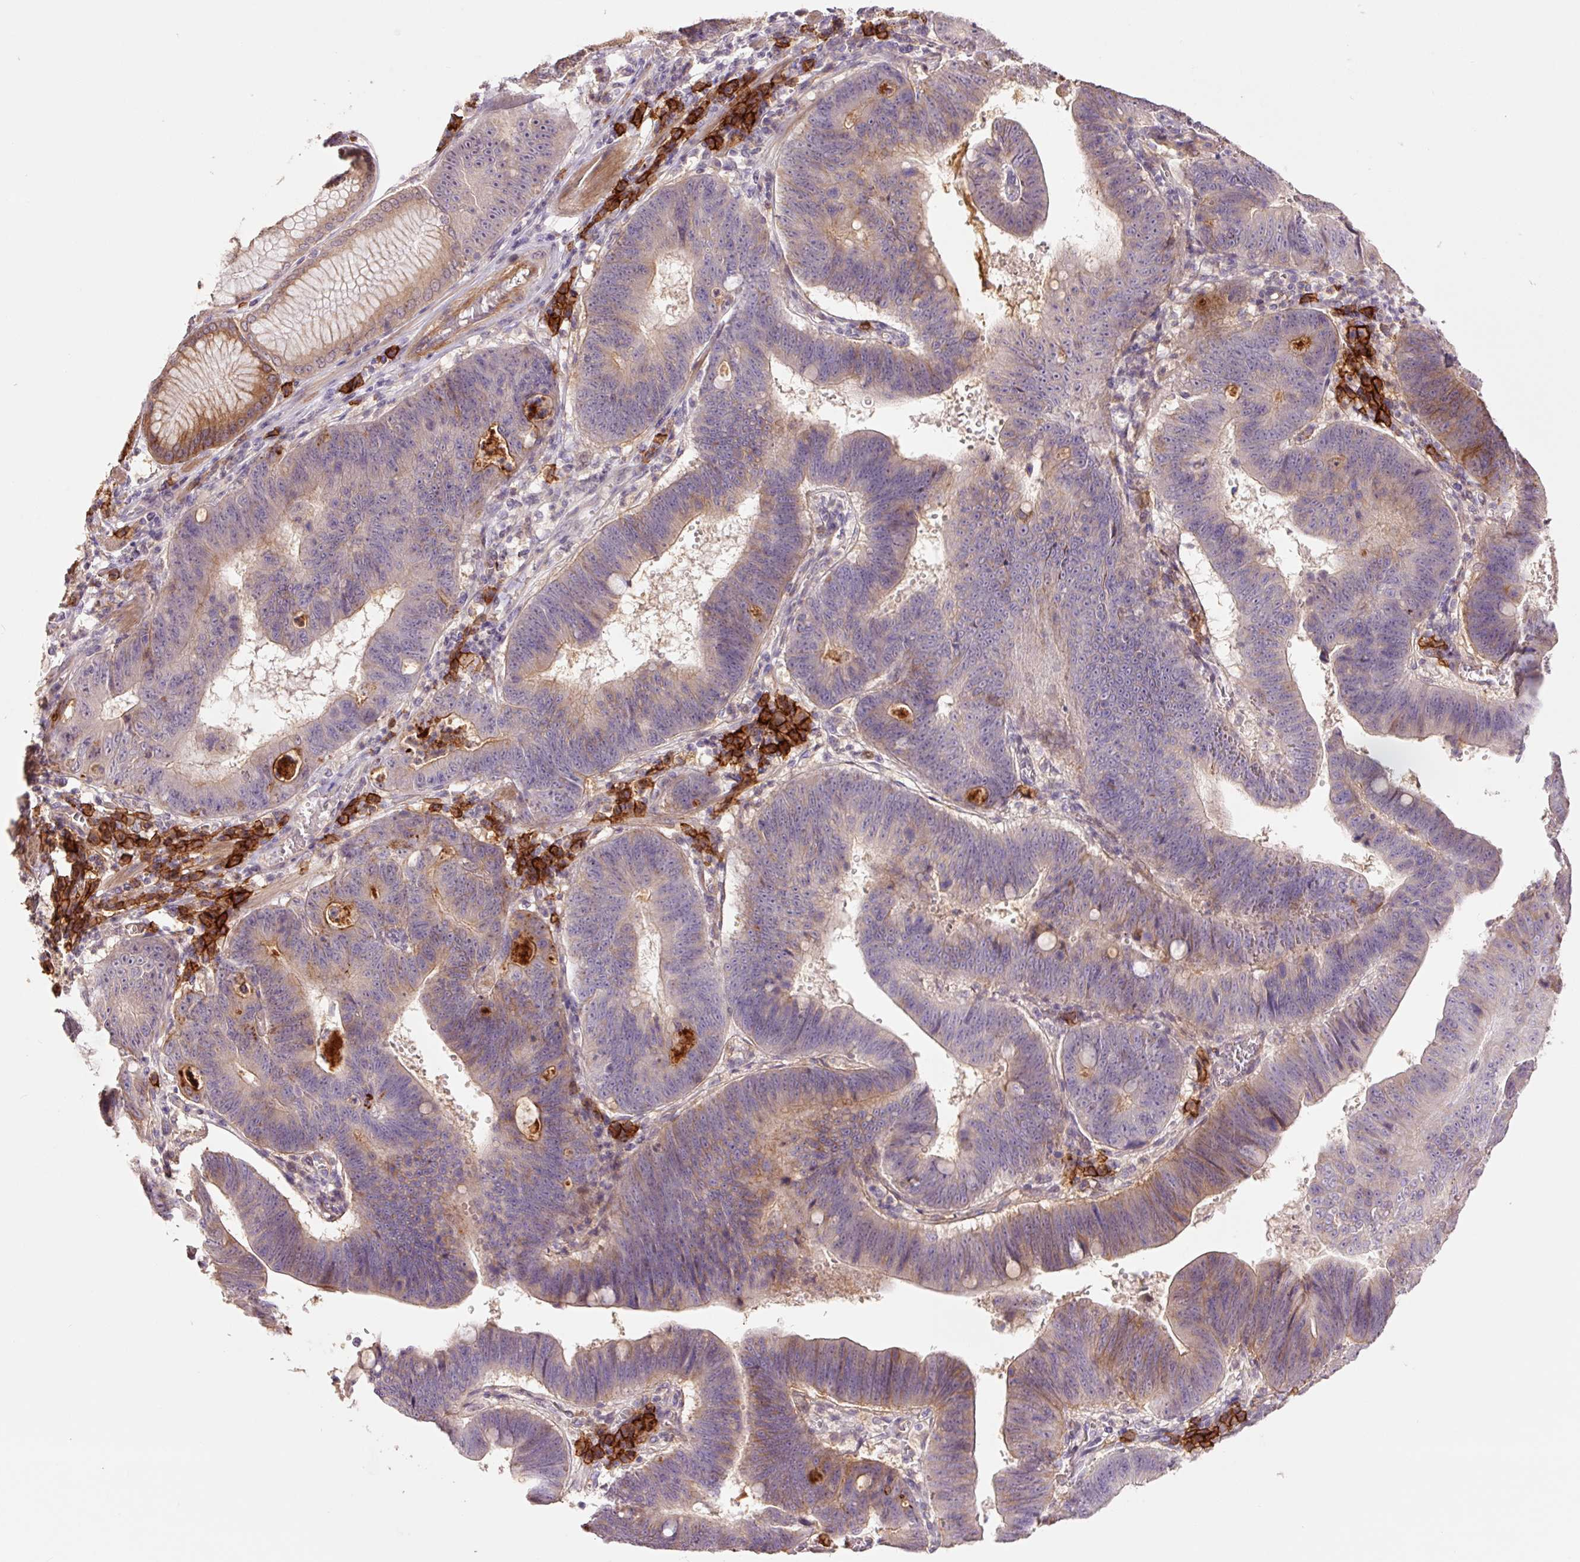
{"staining": {"intensity": "weak", "quantity": "25%-75%", "location": "cytoplasmic/membranous"}, "tissue": "stomach cancer", "cell_type": "Tumor cells", "image_type": "cancer", "snomed": [{"axis": "morphology", "description": "Adenocarcinoma, NOS"}, {"axis": "topography", "description": "Stomach"}], "caption": "DAB (3,3'-diaminobenzidine) immunohistochemical staining of stomach adenocarcinoma displays weak cytoplasmic/membranous protein positivity in approximately 25%-75% of tumor cells. (DAB (3,3'-diaminobenzidine) IHC with brightfield microscopy, high magnification).", "gene": "SLC1A4", "patient": {"sex": "male", "age": 59}}